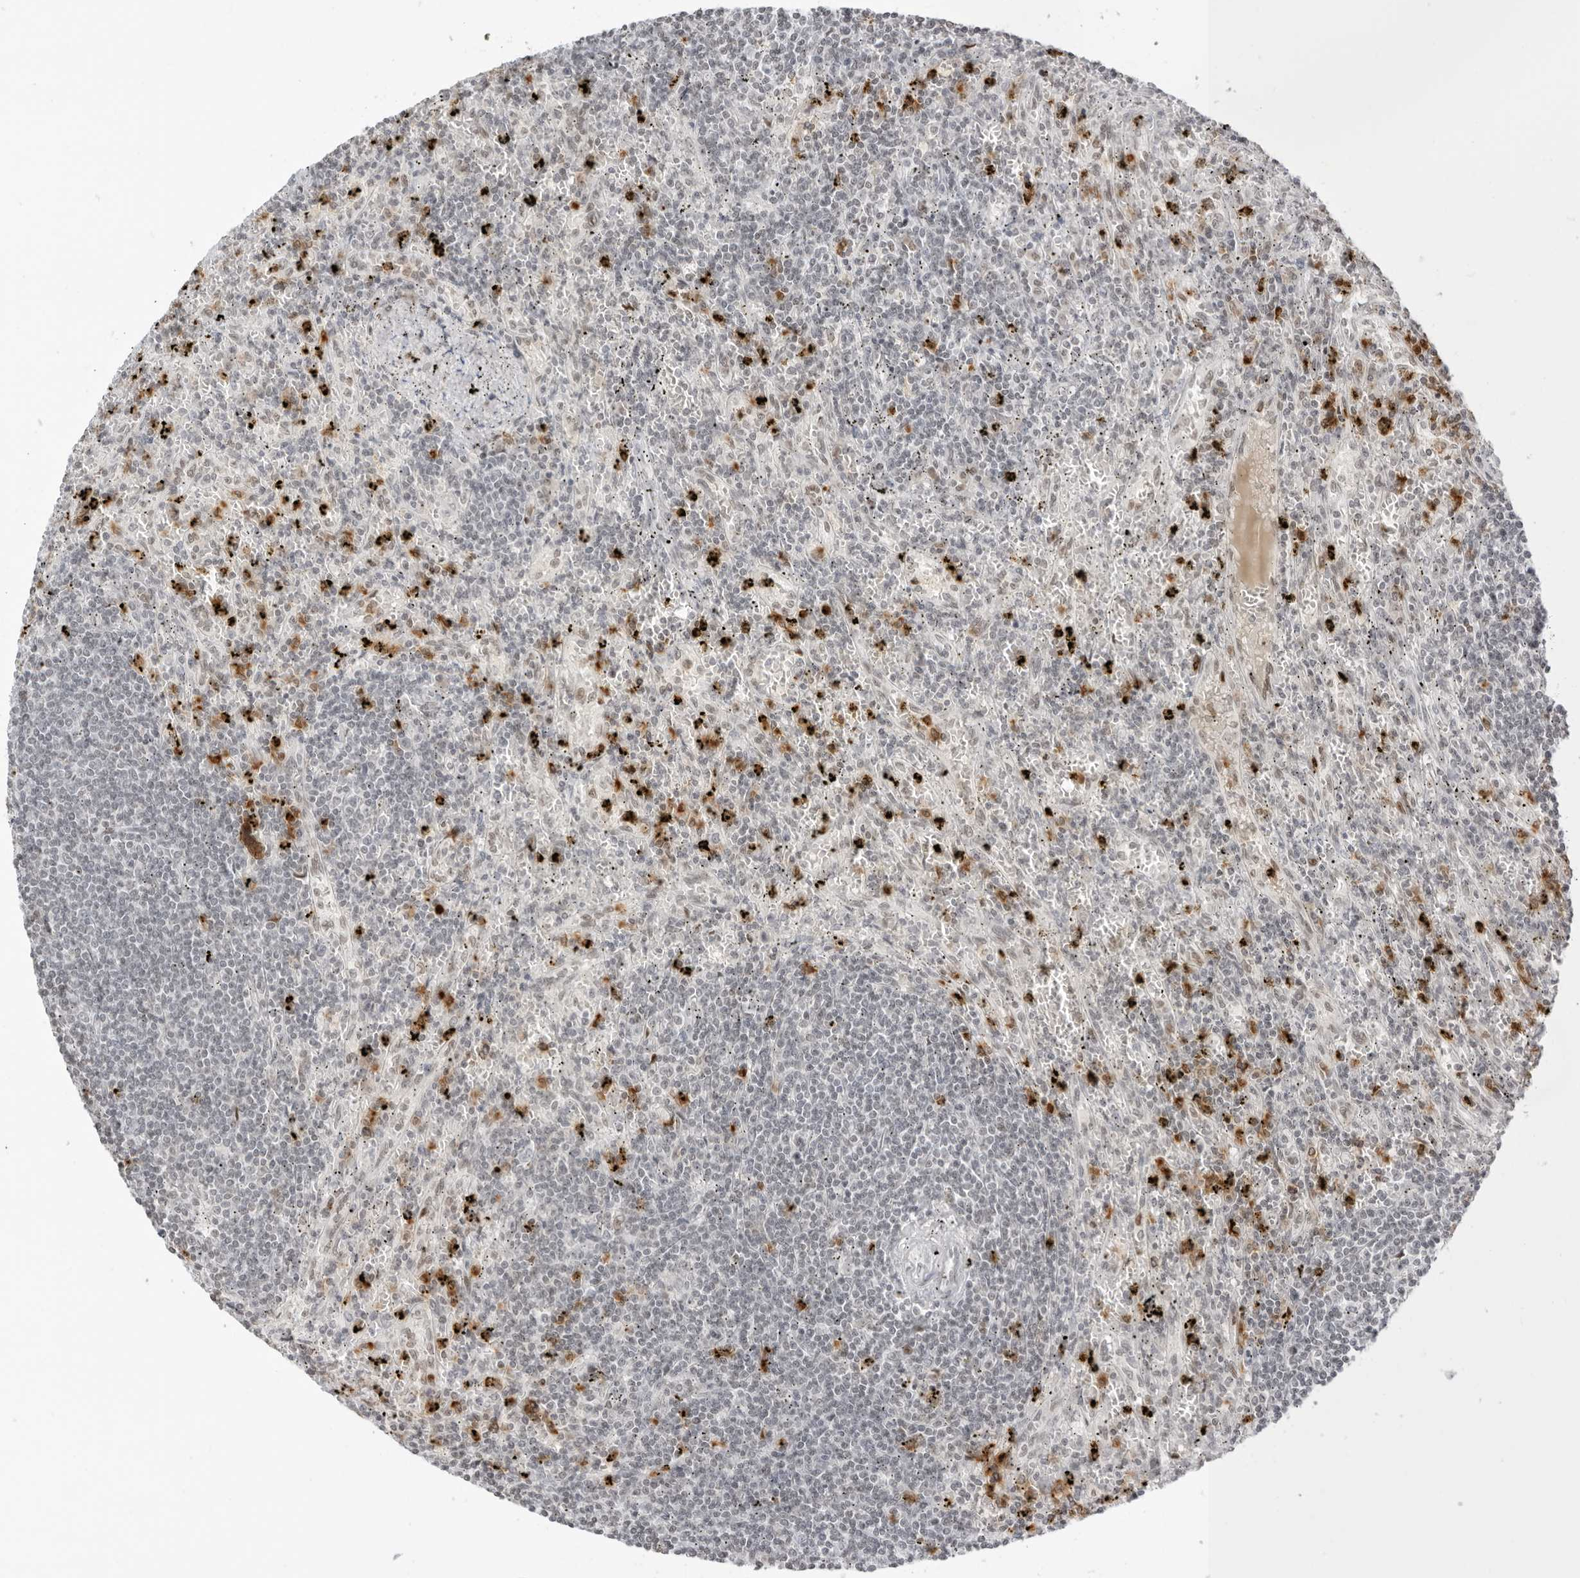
{"staining": {"intensity": "negative", "quantity": "none", "location": "none"}, "tissue": "lymphoma", "cell_type": "Tumor cells", "image_type": "cancer", "snomed": [{"axis": "morphology", "description": "Malignant lymphoma, non-Hodgkin's type, Low grade"}, {"axis": "topography", "description": "Spleen"}], "caption": "High magnification brightfield microscopy of lymphoma stained with DAB (brown) and counterstained with hematoxylin (blue): tumor cells show no significant positivity.", "gene": "RNF146", "patient": {"sex": "male", "age": 76}}